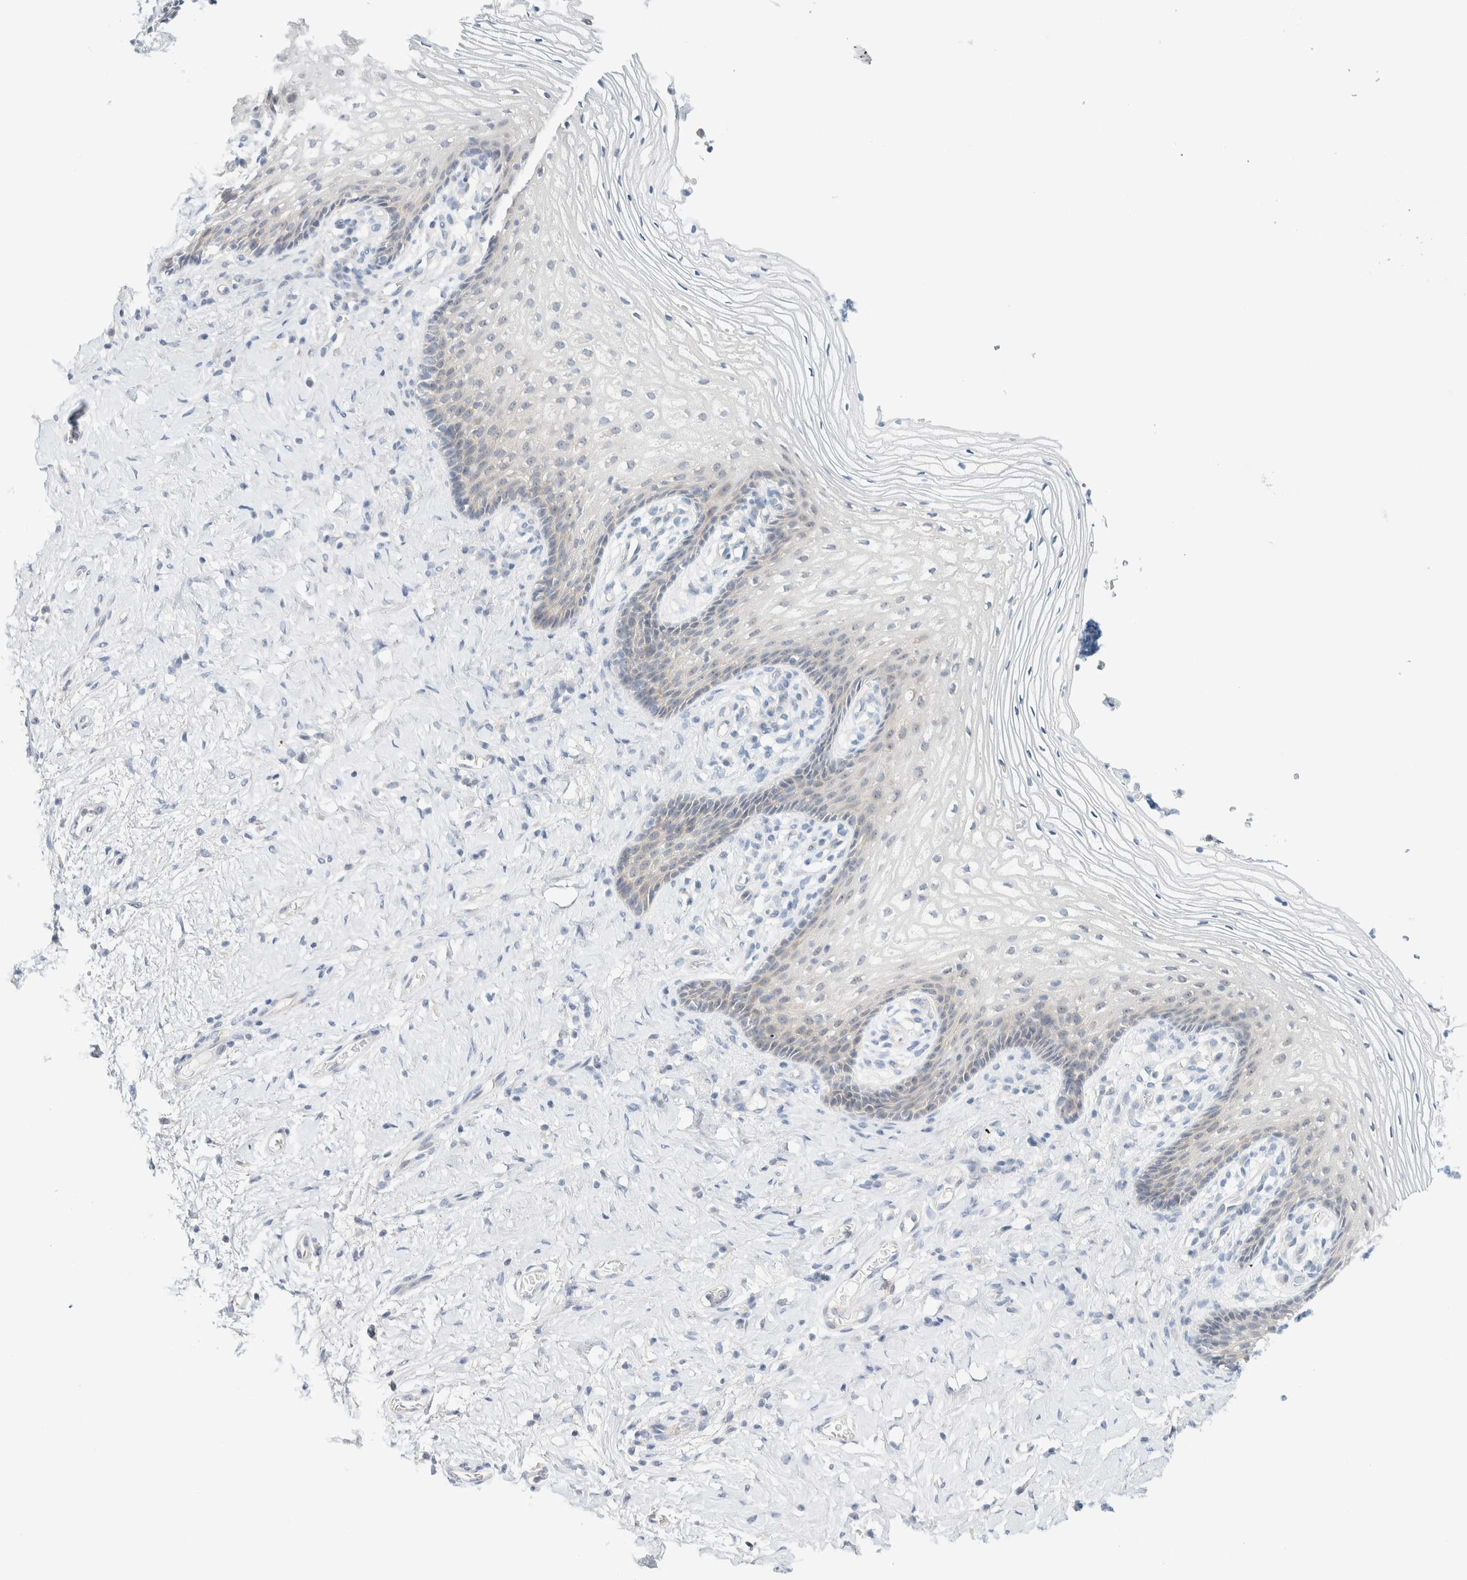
{"staining": {"intensity": "negative", "quantity": "none", "location": "none"}, "tissue": "vagina", "cell_type": "Squamous epithelial cells", "image_type": "normal", "snomed": [{"axis": "morphology", "description": "Normal tissue, NOS"}, {"axis": "topography", "description": "Vagina"}], "caption": "Immunohistochemistry (IHC) histopathology image of unremarkable human vagina stained for a protein (brown), which displays no staining in squamous epithelial cells. Brightfield microscopy of immunohistochemistry stained with DAB (brown) and hematoxylin (blue), captured at high magnification.", "gene": "NDE1", "patient": {"sex": "female", "age": 60}}